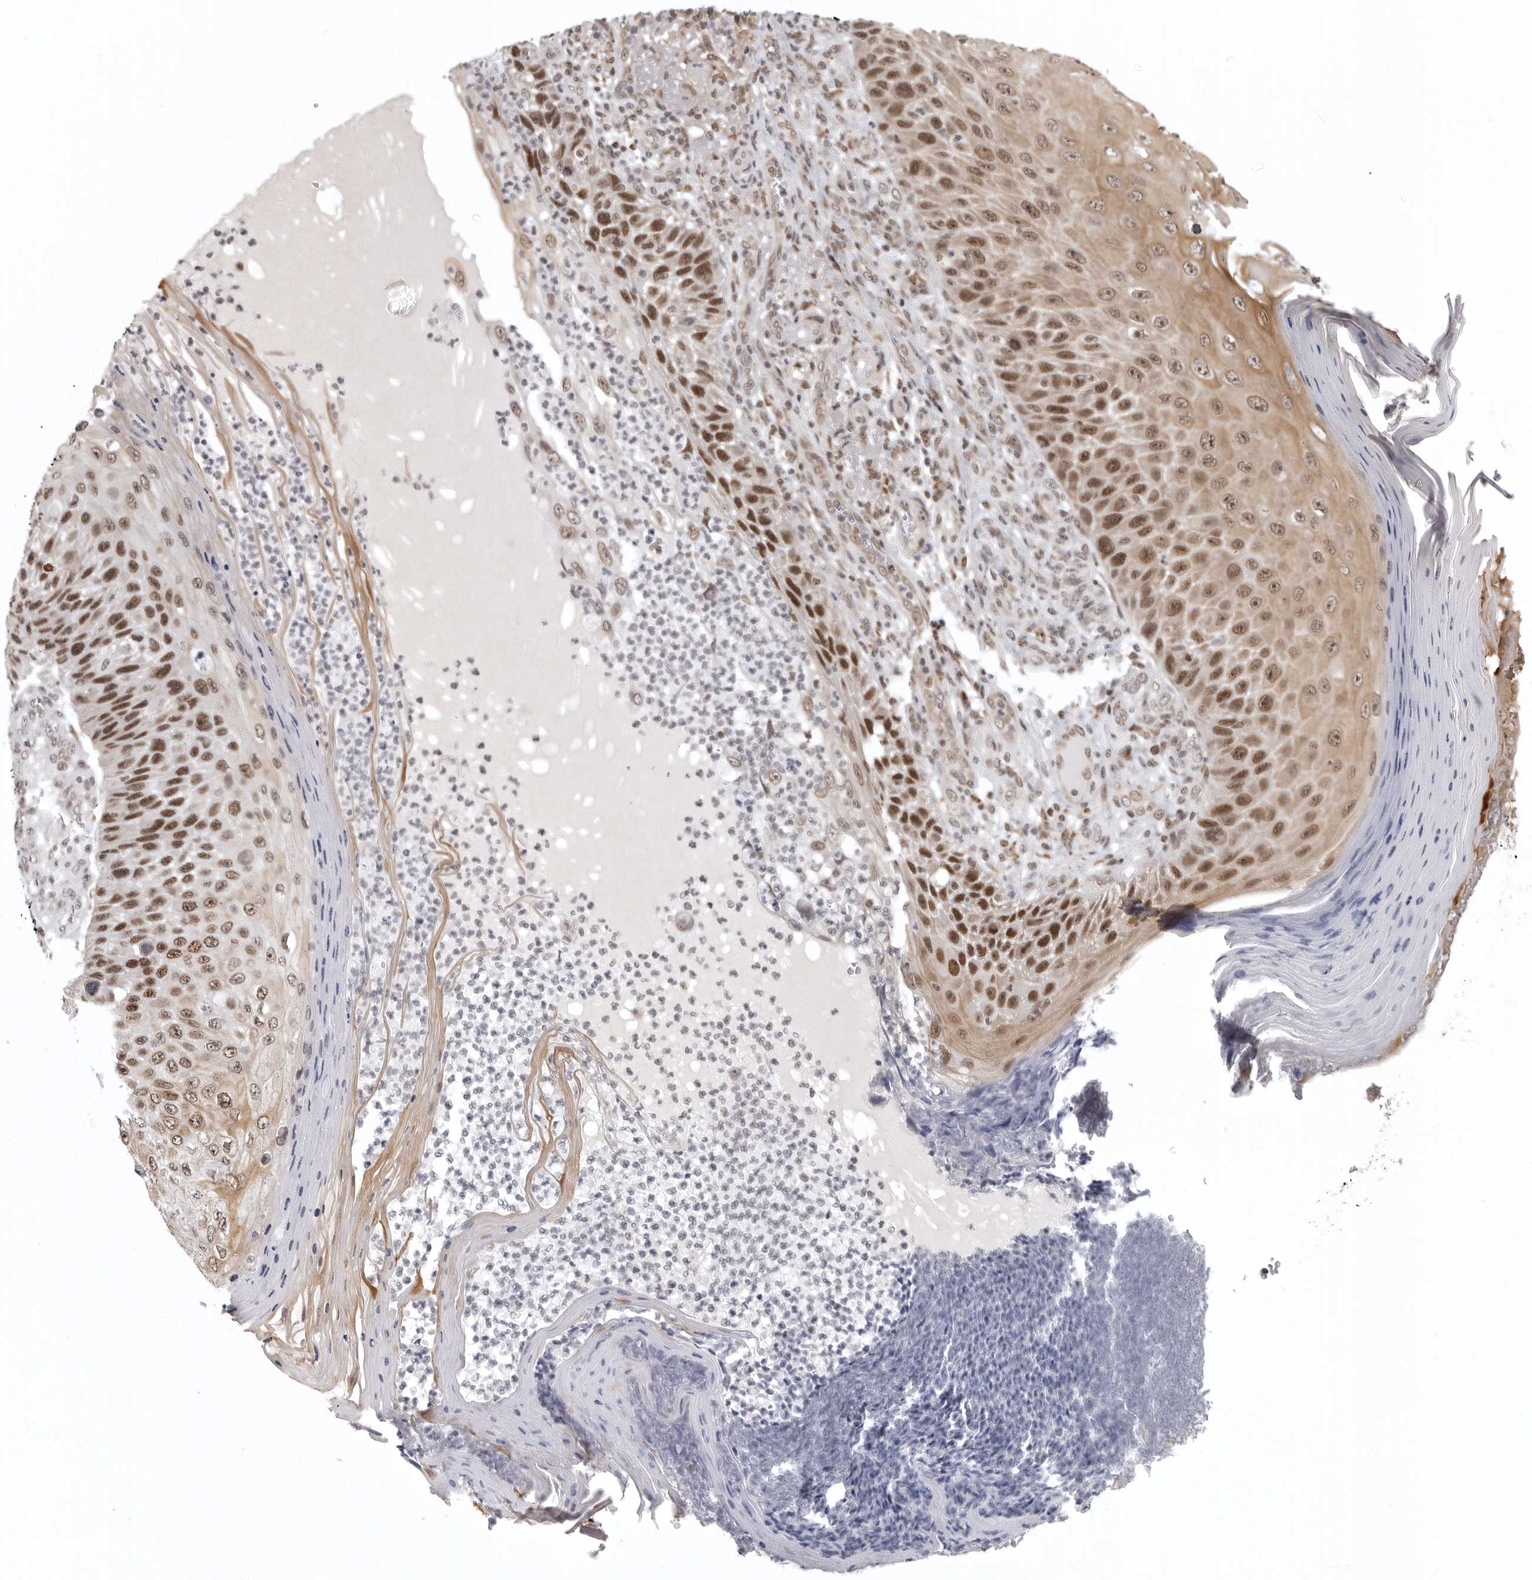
{"staining": {"intensity": "moderate", "quantity": ">75%", "location": "cytoplasmic/membranous,nuclear"}, "tissue": "skin cancer", "cell_type": "Tumor cells", "image_type": "cancer", "snomed": [{"axis": "morphology", "description": "Squamous cell carcinoma, NOS"}, {"axis": "topography", "description": "Skin"}], "caption": "Immunohistochemistry (IHC) (DAB) staining of human squamous cell carcinoma (skin) displays moderate cytoplasmic/membranous and nuclear protein expression in about >75% of tumor cells. Nuclei are stained in blue.", "gene": "PRDM10", "patient": {"sex": "female", "age": 88}}